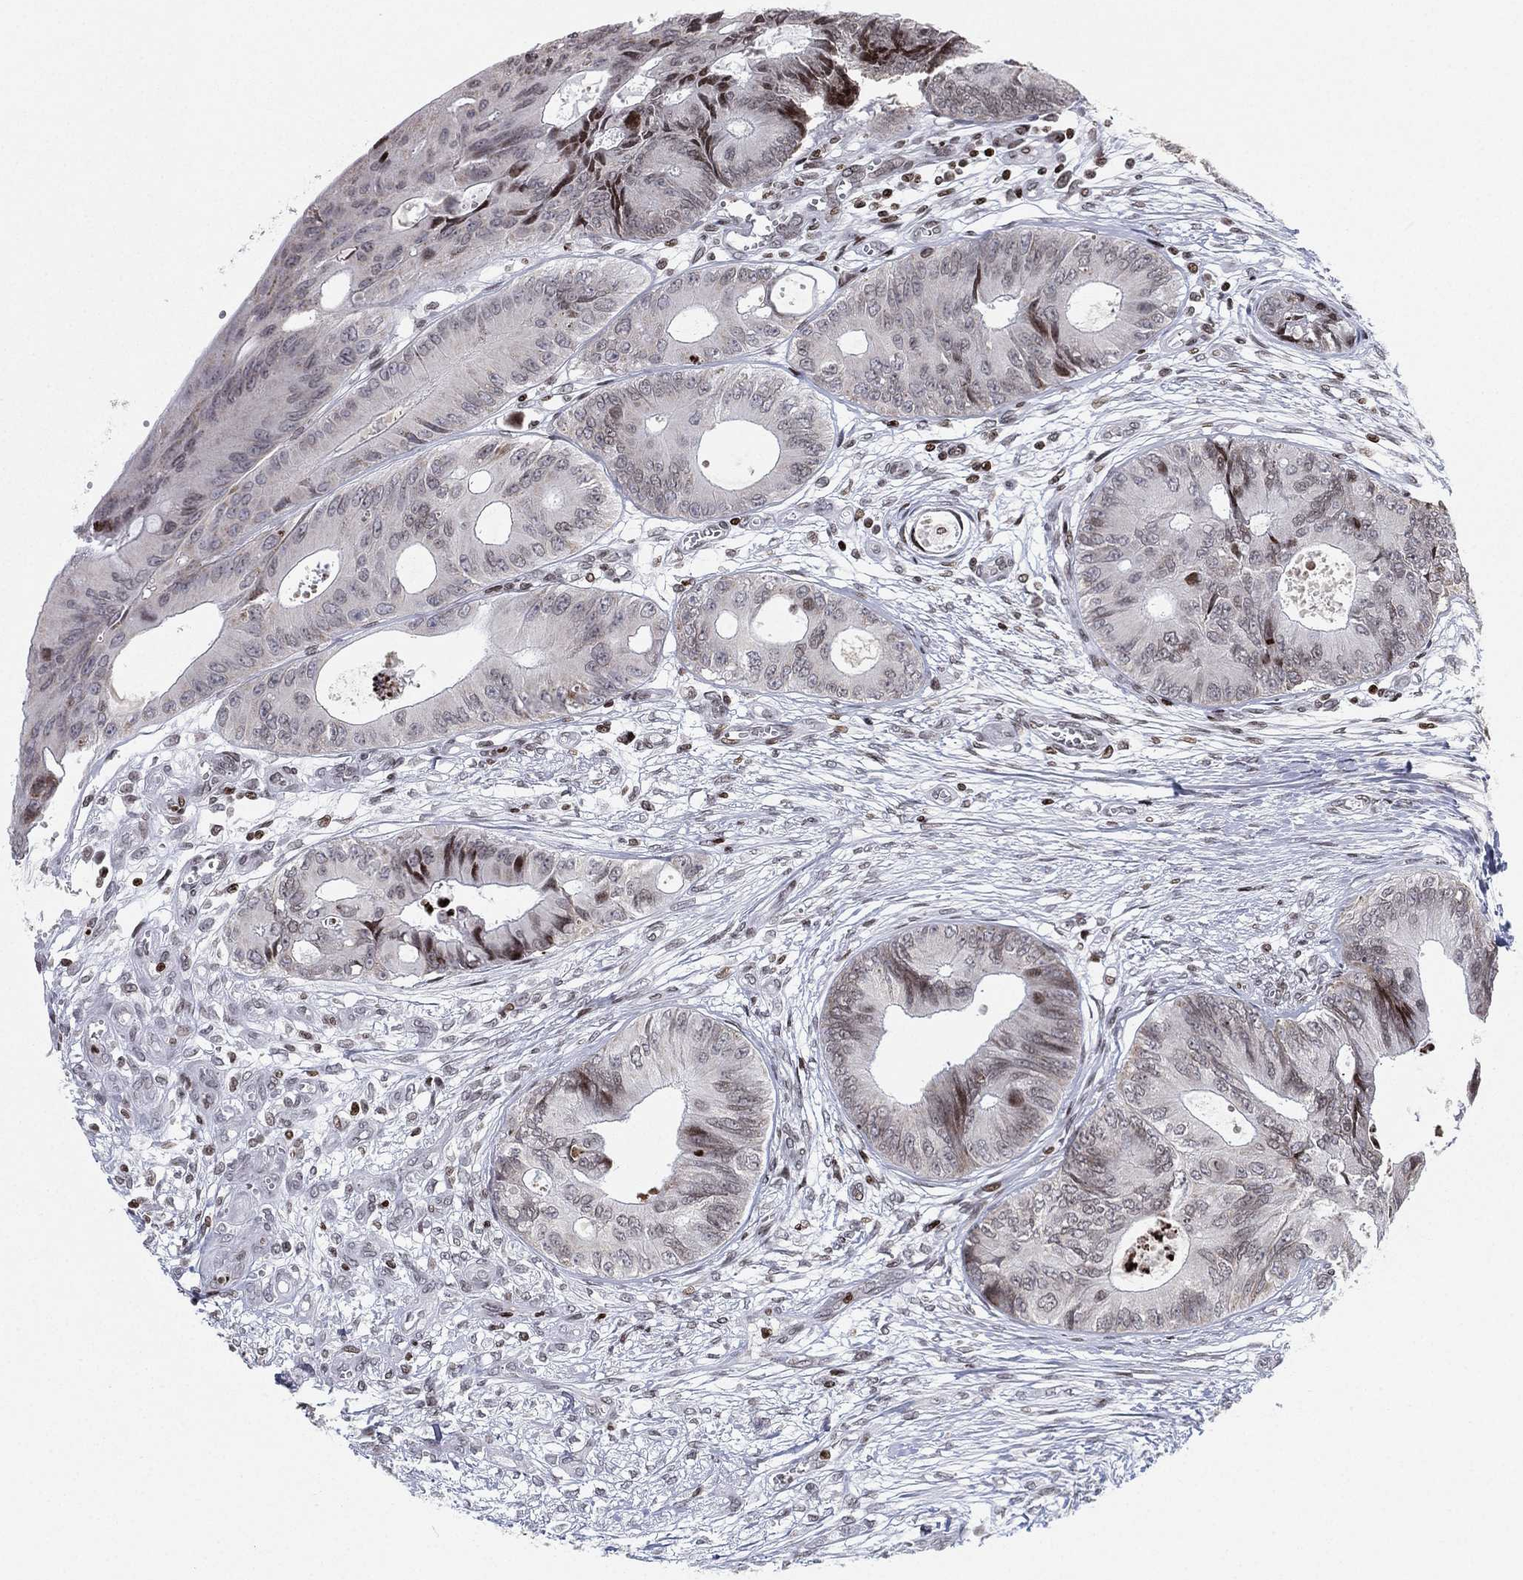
{"staining": {"intensity": "moderate", "quantity": "<25%", "location": "nuclear"}, "tissue": "colorectal cancer", "cell_type": "Tumor cells", "image_type": "cancer", "snomed": [{"axis": "morphology", "description": "Normal tissue, NOS"}, {"axis": "morphology", "description": "Adenocarcinoma, NOS"}, {"axis": "topography", "description": "Colon"}], "caption": "Immunohistochemical staining of colorectal cancer (adenocarcinoma) exhibits low levels of moderate nuclear protein staining in approximately <25% of tumor cells.", "gene": "MFSD14A", "patient": {"sex": "male", "age": 65}}